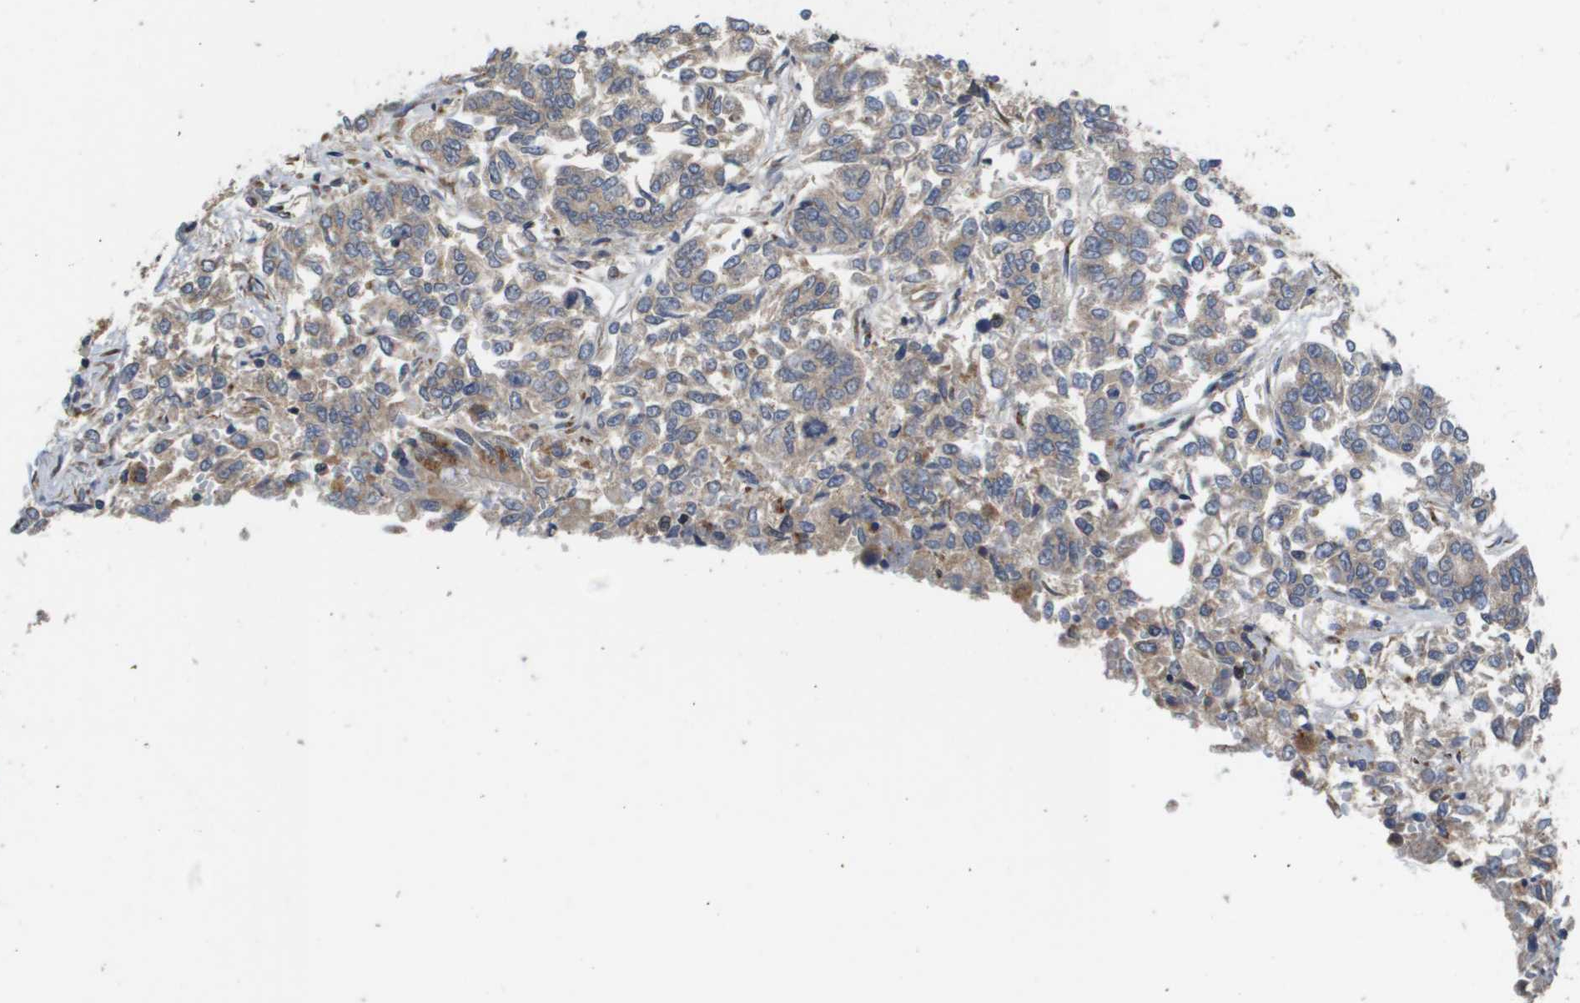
{"staining": {"intensity": "weak", "quantity": ">75%", "location": "cytoplasmic/membranous"}, "tissue": "lung cancer", "cell_type": "Tumor cells", "image_type": "cancer", "snomed": [{"axis": "morphology", "description": "Adenocarcinoma, NOS"}, {"axis": "topography", "description": "Lung"}], "caption": "Tumor cells demonstrate low levels of weak cytoplasmic/membranous positivity in approximately >75% of cells in human lung cancer (adenocarcinoma). (Stains: DAB in brown, nuclei in blue, Microscopy: brightfield microscopy at high magnification).", "gene": "PCK1", "patient": {"sex": "male", "age": 84}}